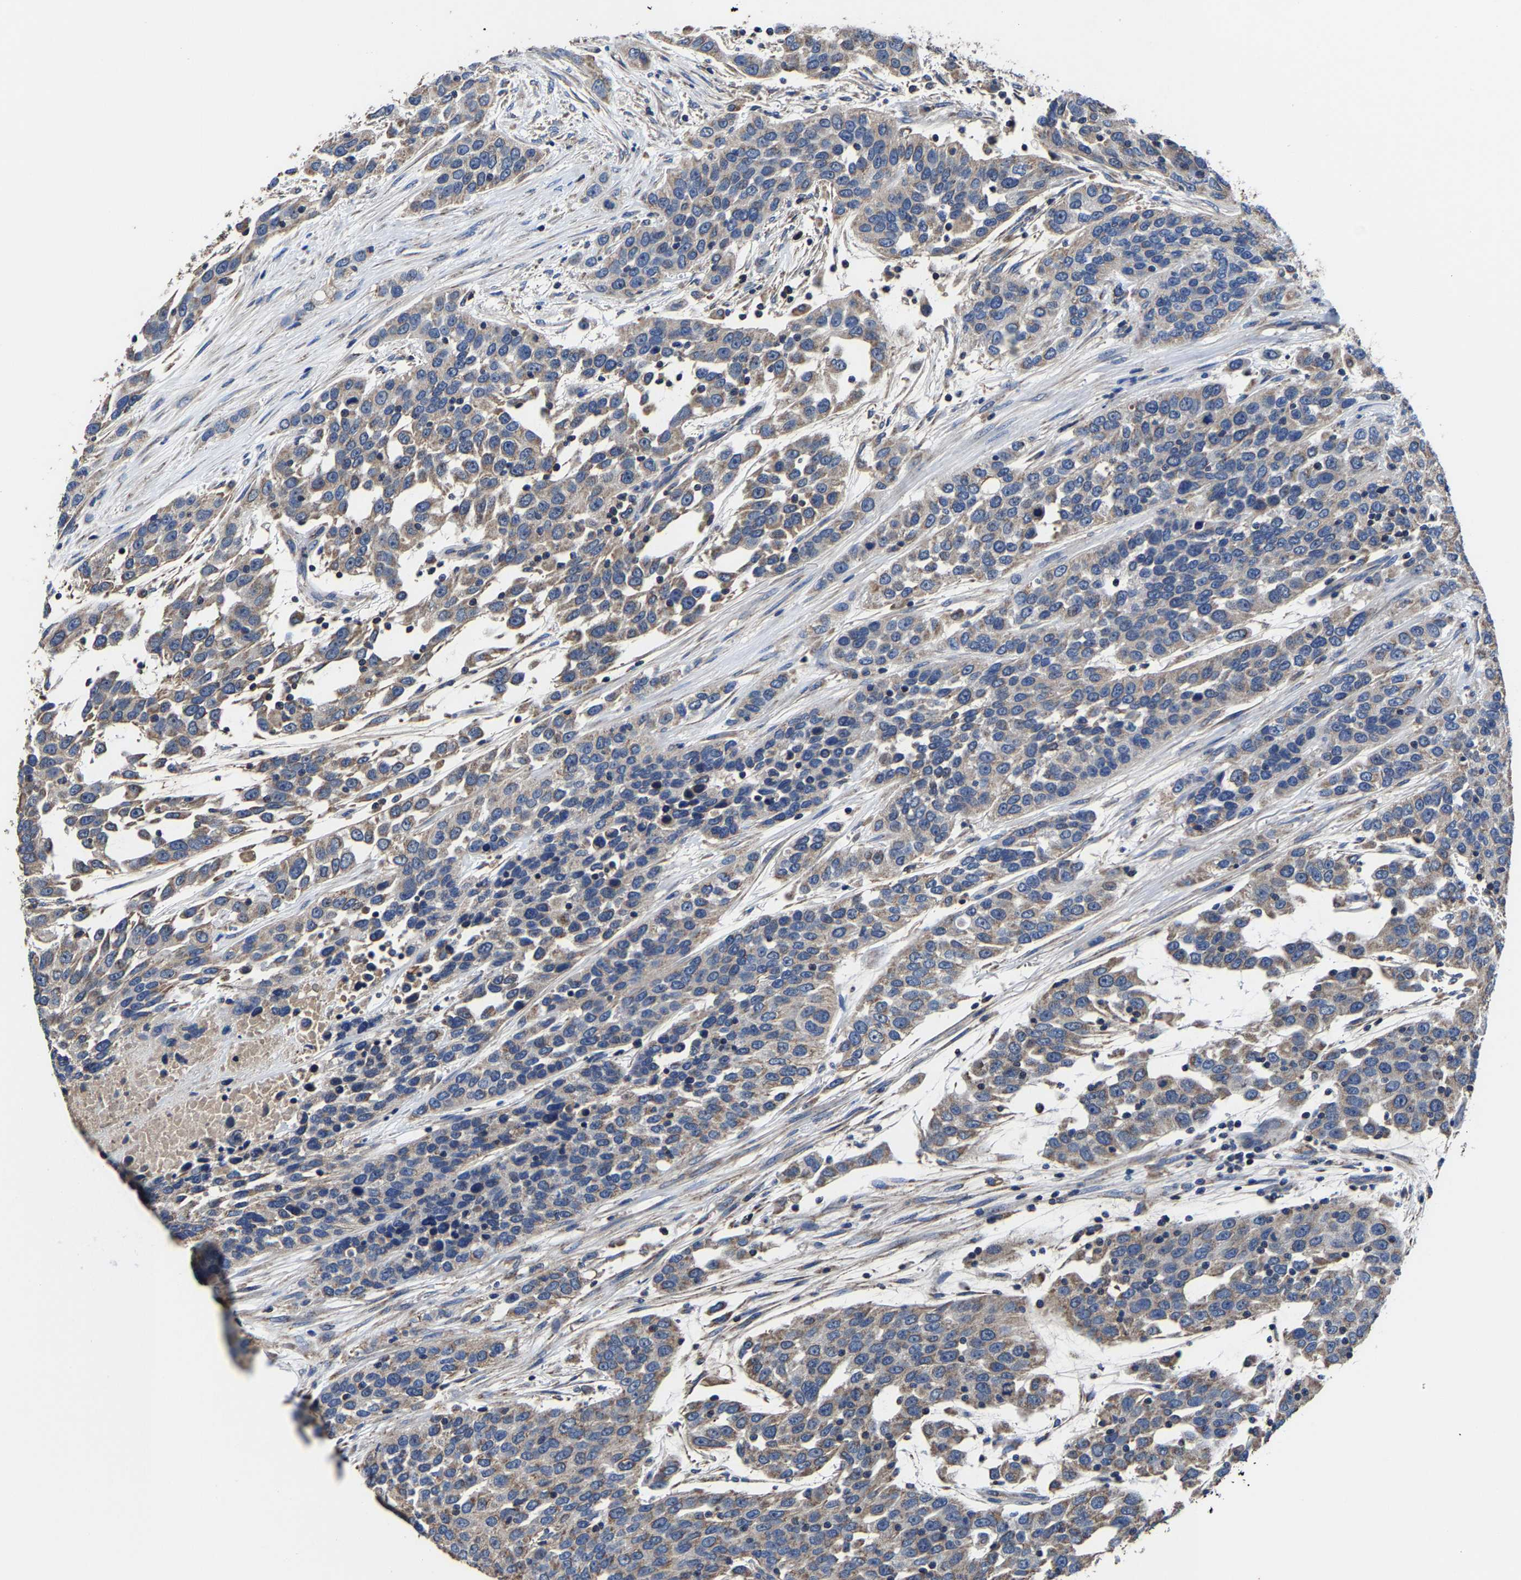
{"staining": {"intensity": "weak", "quantity": ">75%", "location": "cytoplasmic/membranous"}, "tissue": "urothelial cancer", "cell_type": "Tumor cells", "image_type": "cancer", "snomed": [{"axis": "morphology", "description": "Urothelial carcinoma, High grade"}, {"axis": "topography", "description": "Urinary bladder"}], "caption": "This histopathology image demonstrates IHC staining of human urothelial cancer, with low weak cytoplasmic/membranous positivity in approximately >75% of tumor cells.", "gene": "ZCCHC7", "patient": {"sex": "female", "age": 80}}